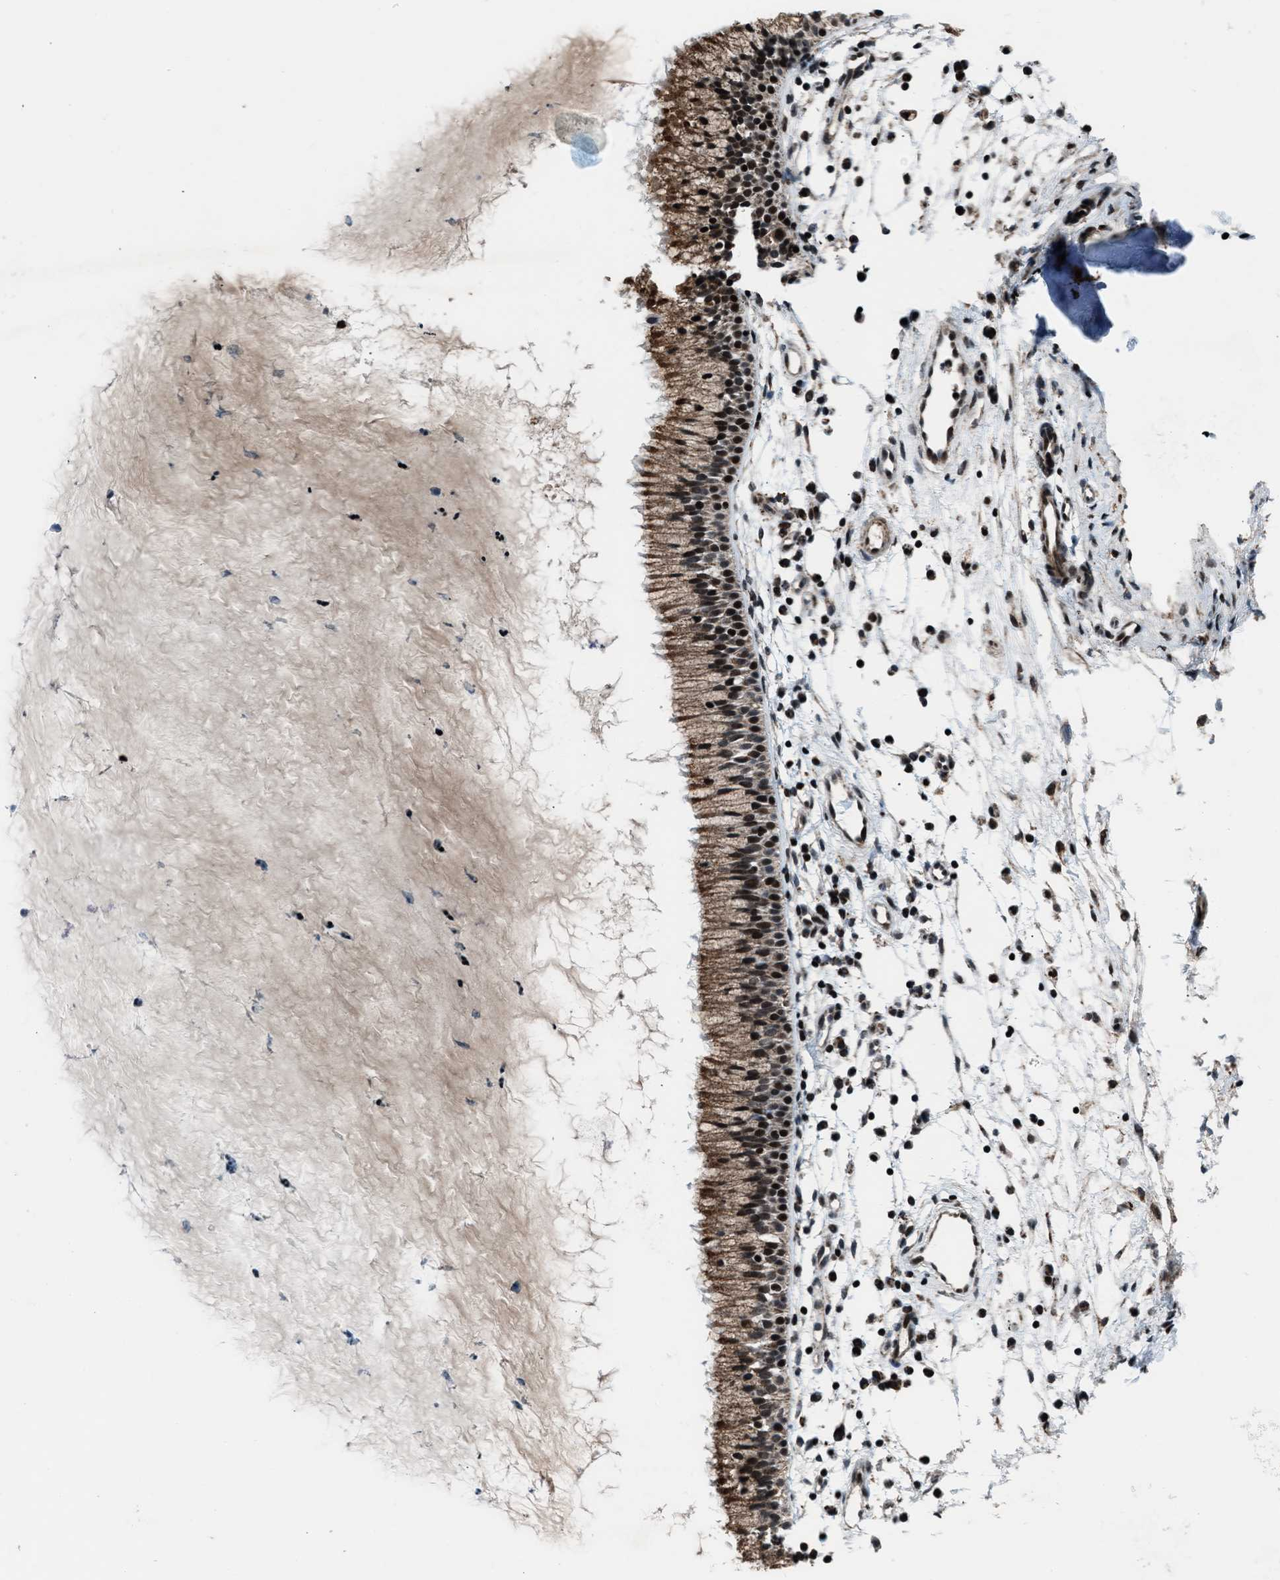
{"staining": {"intensity": "strong", "quantity": ">75%", "location": "cytoplasmic/membranous,nuclear"}, "tissue": "nasopharynx", "cell_type": "Respiratory epithelial cells", "image_type": "normal", "snomed": [{"axis": "morphology", "description": "Normal tissue, NOS"}, {"axis": "topography", "description": "Nasopharynx"}], "caption": "Immunohistochemical staining of benign human nasopharynx shows strong cytoplasmic/membranous,nuclear protein positivity in approximately >75% of respiratory epithelial cells. The staining is performed using DAB brown chromogen to label protein expression. The nuclei are counter-stained blue using hematoxylin.", "gene": "MORC3", "patient": {"sex": "male", "age": 21}}